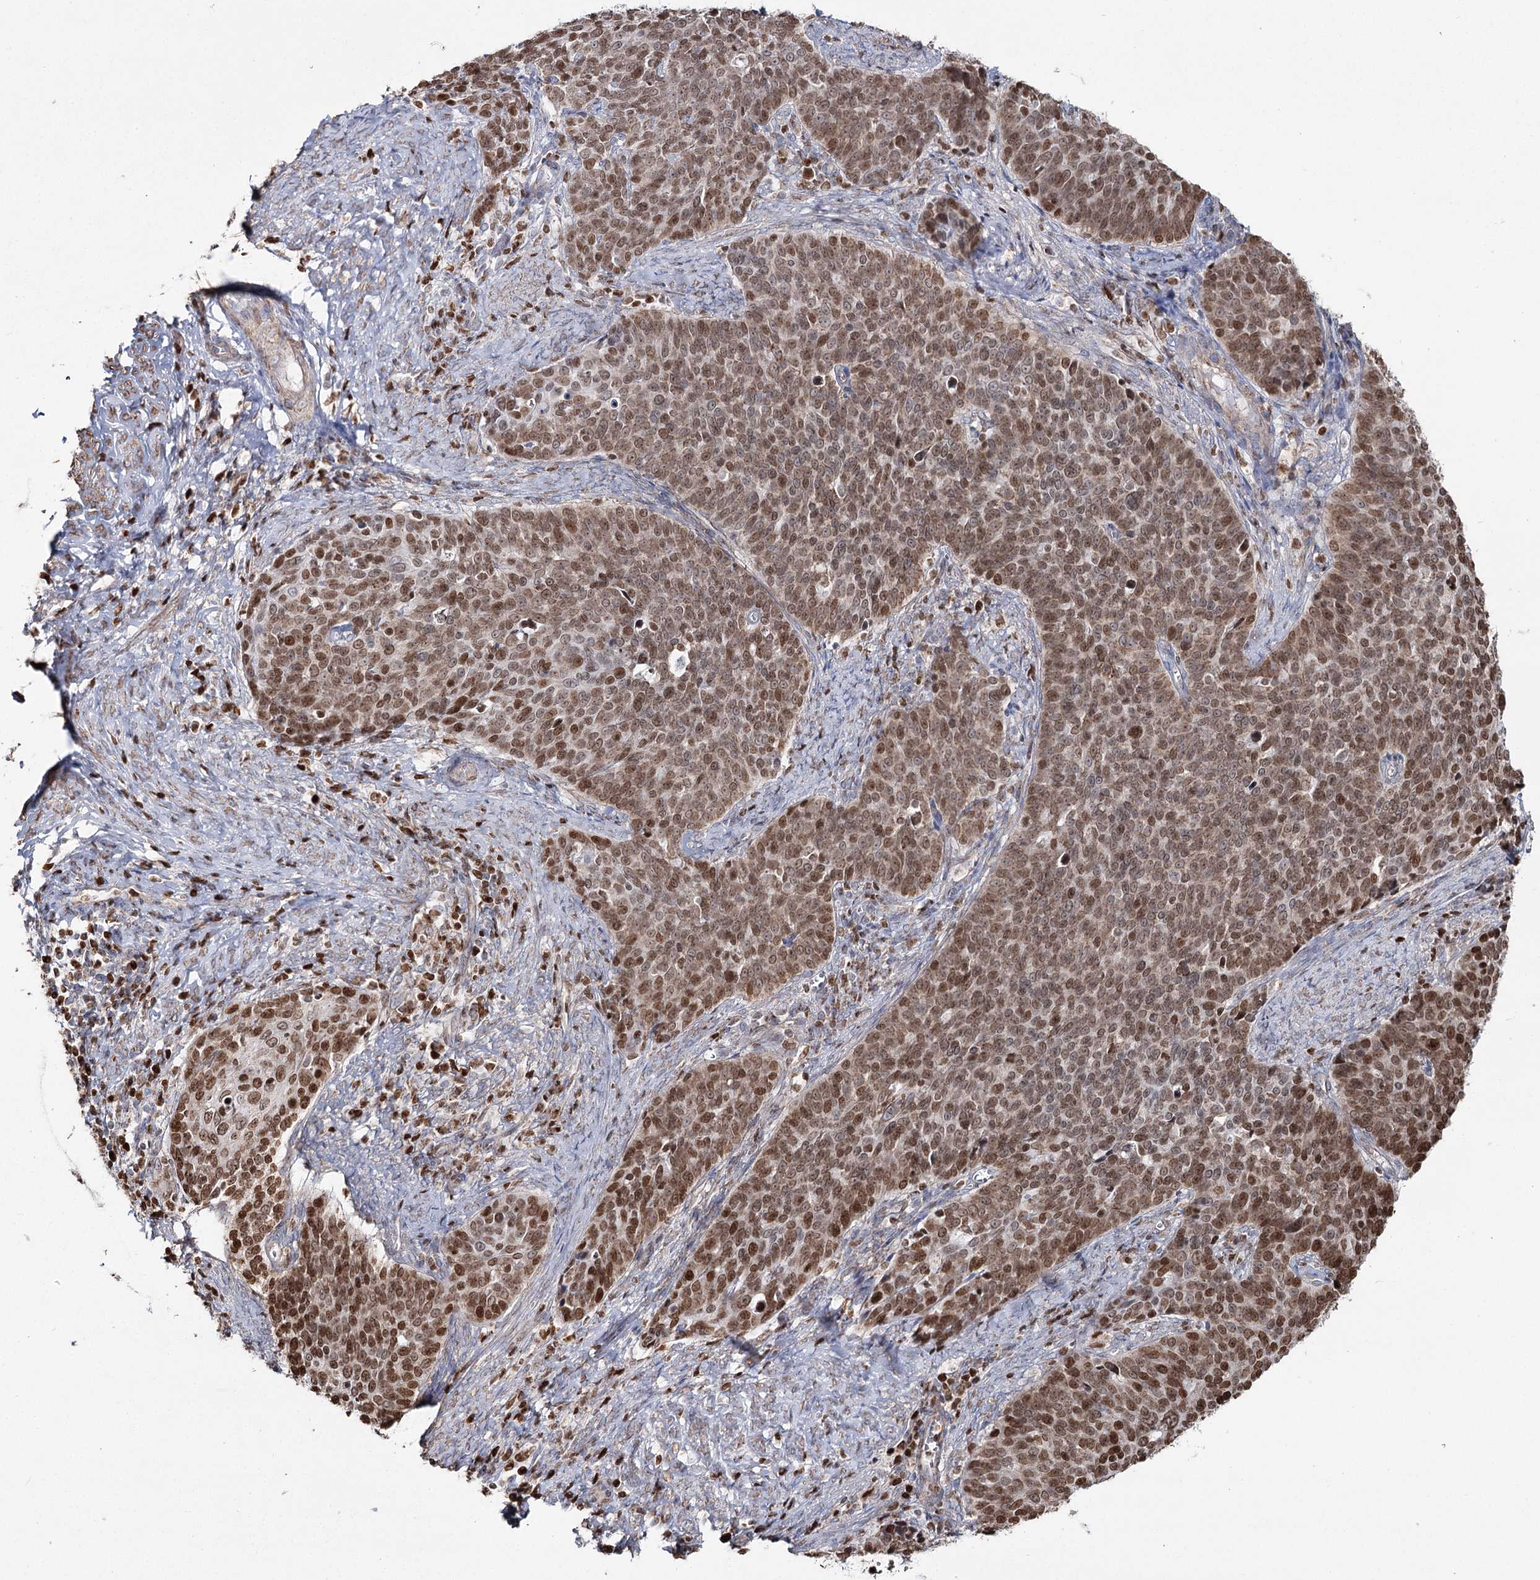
{"staining": {"intensity": "moderate", "quantity": ">75%", "location": "cytoplasmic/membranous,nuclear"}, "tissue": "cervical cancer", "cell_type": "Tumor cells", "image_type": "cancer", "snomed": [{"axis": "morphology", "description": "Squamous cell carcinoma, NOS"}, {"axis": "topography", "description": "Cervix"}], "caption": "The micrograph displays staining of cervical cancer (squamous cell carcinoma), revealing moderate cytoplasmic/membranous and nuclear protein expression (brown color) within tumor cells. (DAB (3,3'-diaminobenzidine) = brown stain, brightfield microscopy at high magnification).", "gene": "PDHX", "patient": {"sex": "female", "age": 39}}